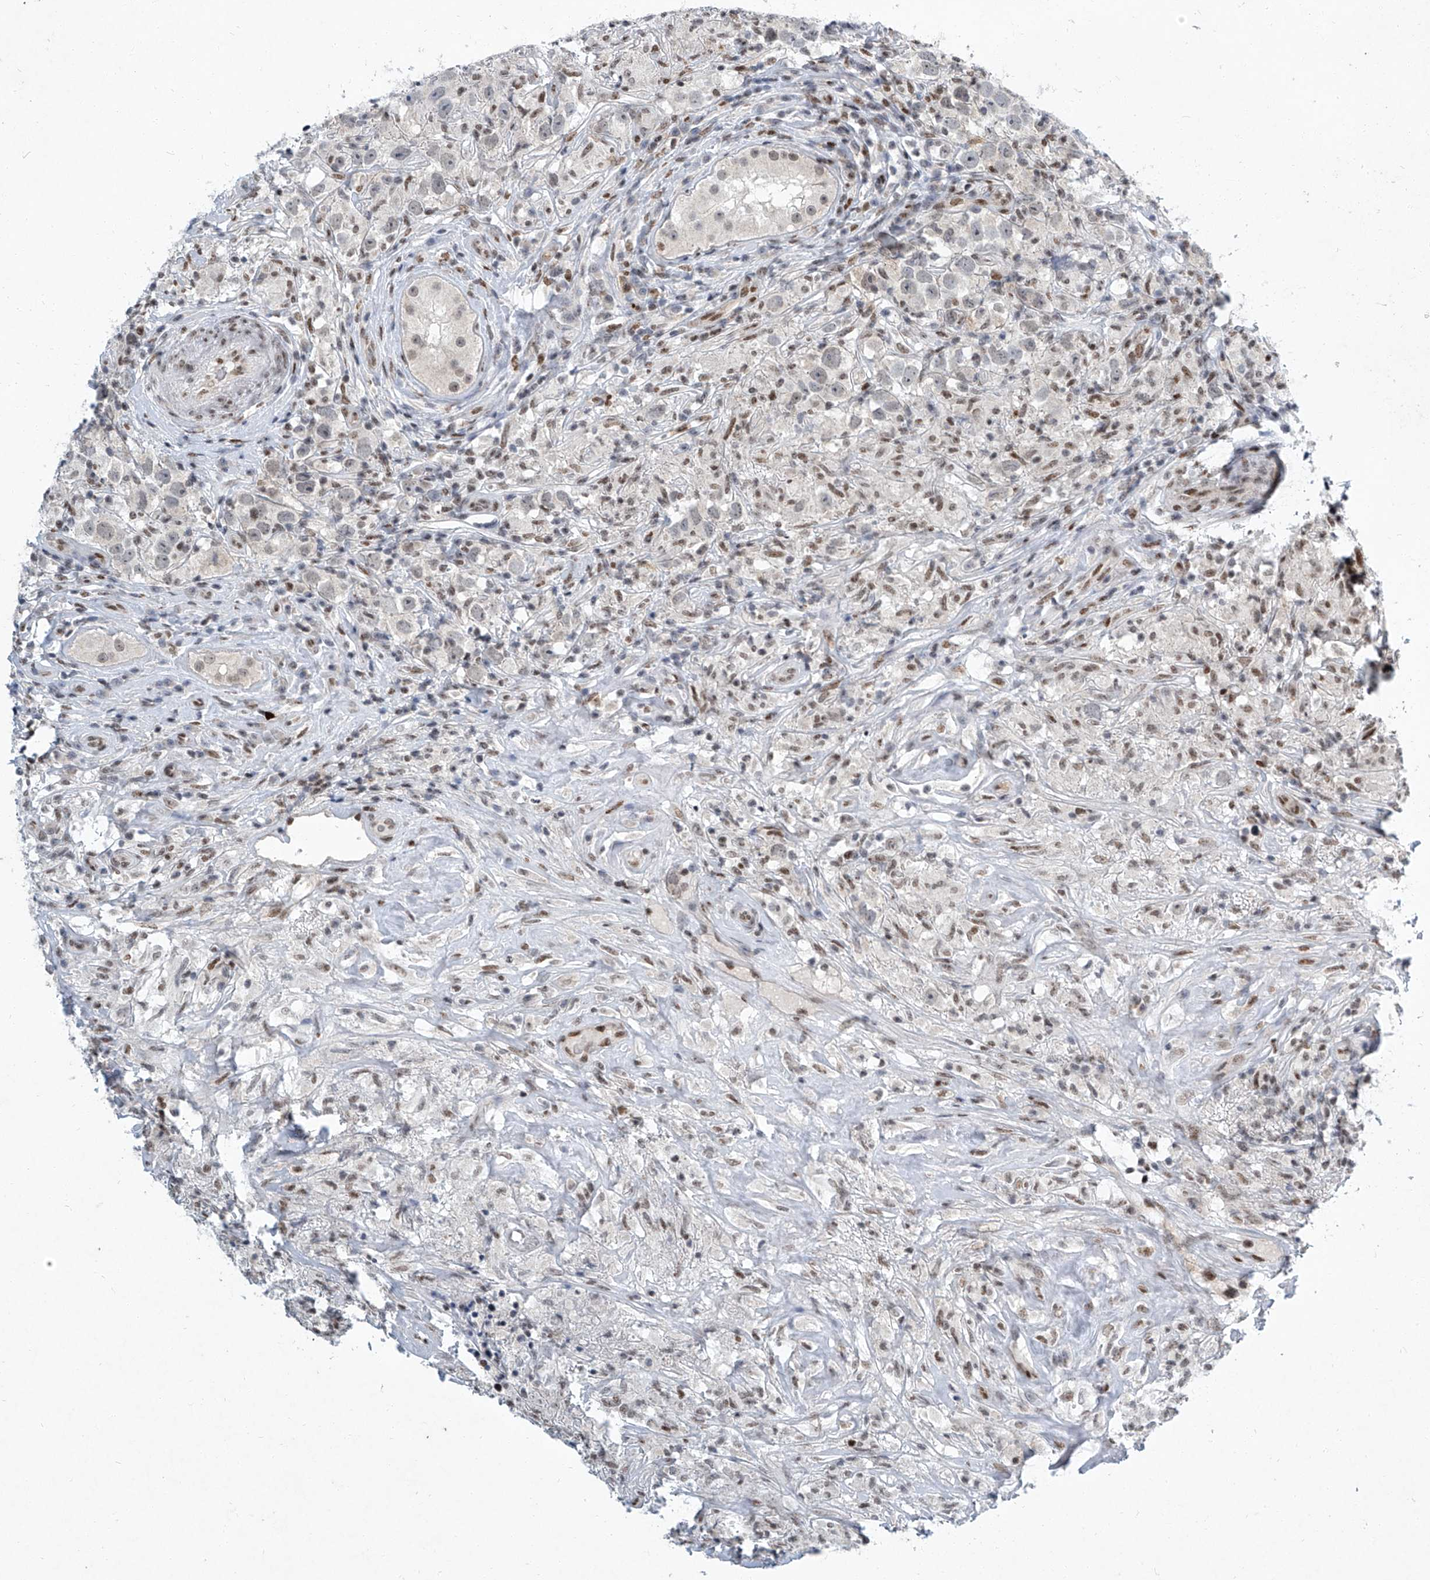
{"staining": {"intensity": "weak", "quantity": "<25%", "location": "nuclear"}, "tissue": "testis cancer", "cell_type": "Tumor cells", "image_type": "cancer", "snomed": [{"axis": "morphology", "description": "Seminoma, NOS"}, {"axis": "topography", "description": "Testis"}], "caption": "Immunohistochemistry of human seminoma (testis) shows no expression in tumor cells.", "gene": "TFDP1", "patient": {"sex": "male", "age": 49}}